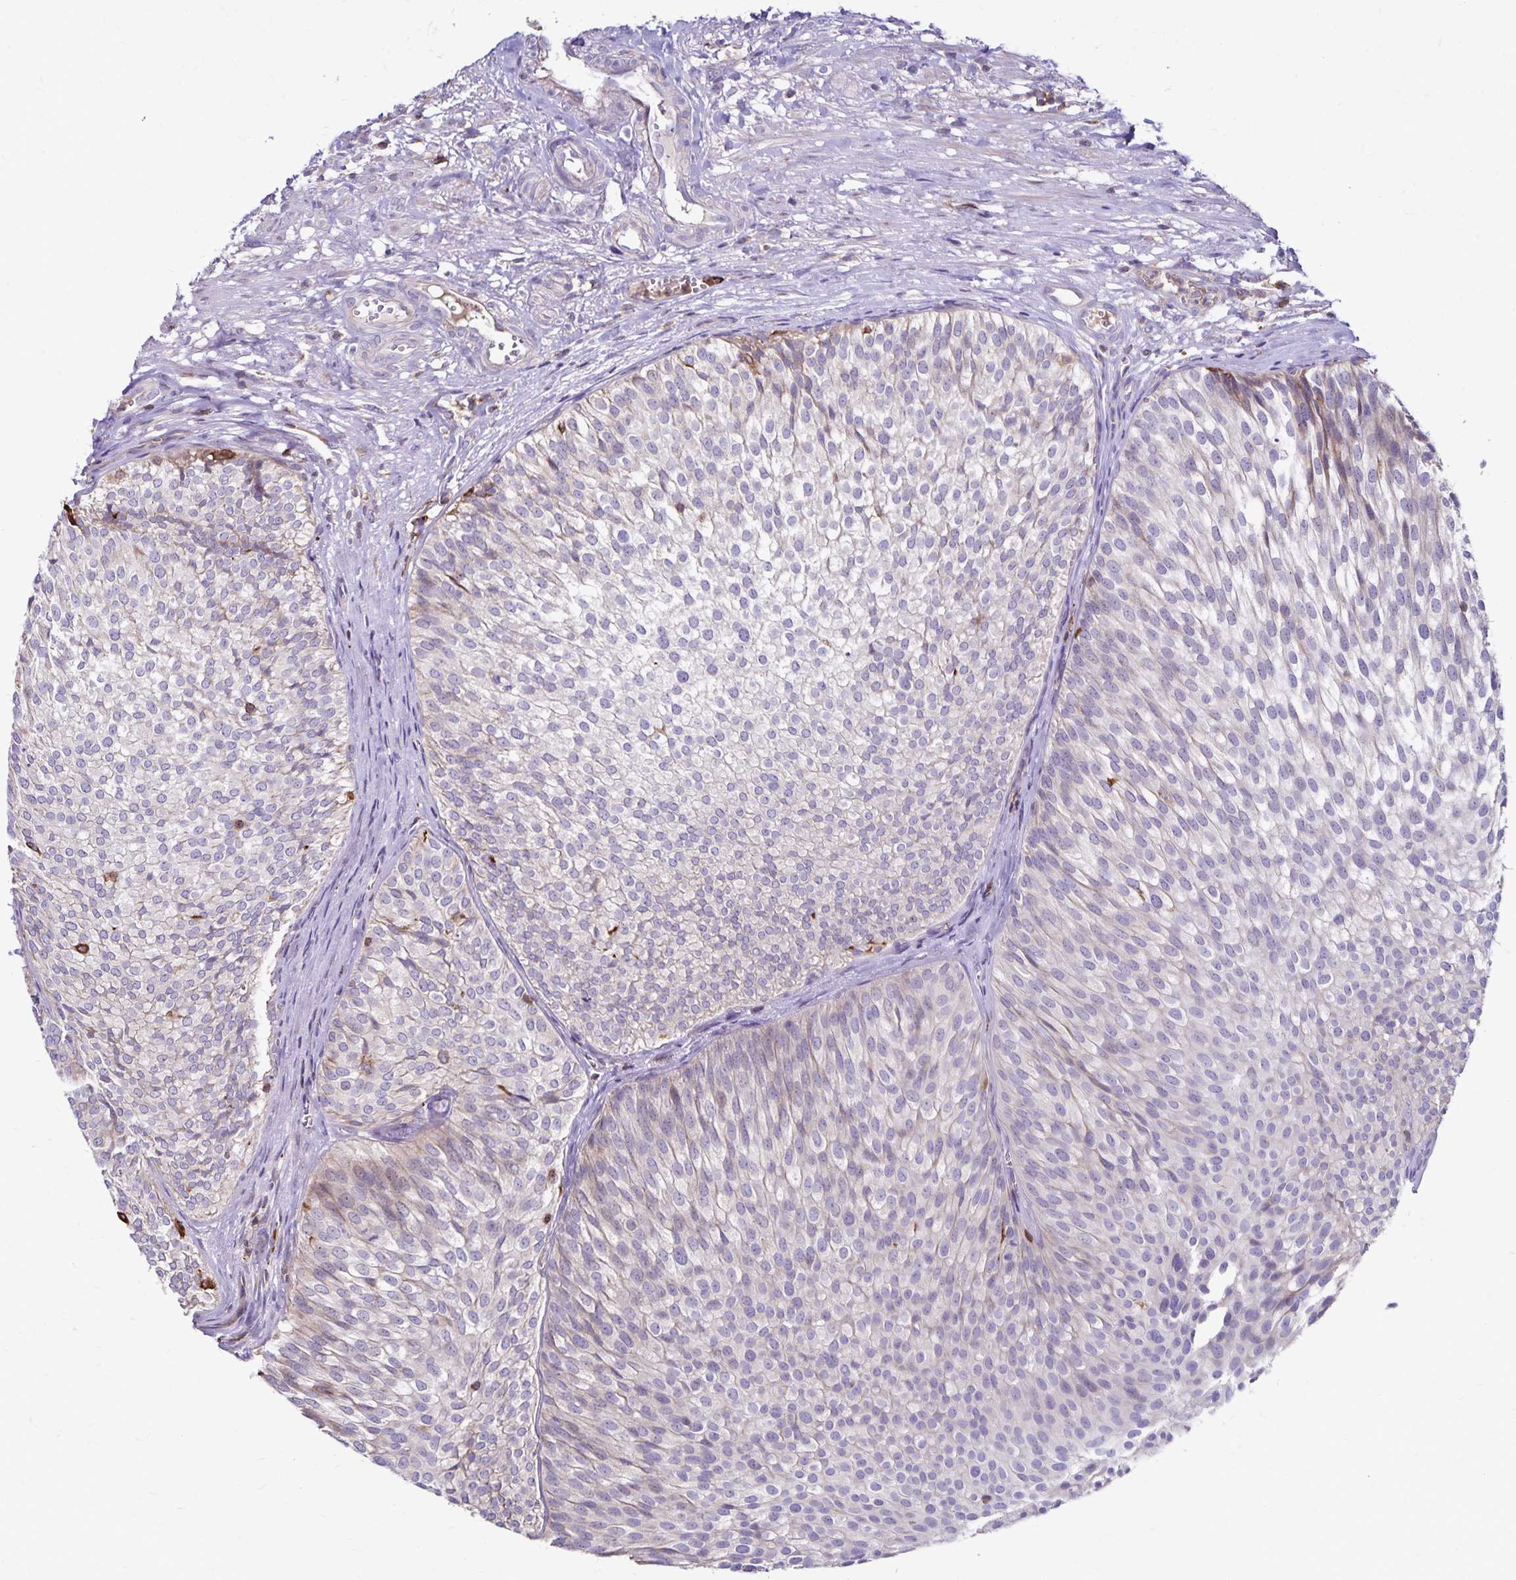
{"staining": {"intensity": "moderate", "quantity": "<25%", "location": "cytoplasmic/membranous"}, "tissue": "urothelial cancer", "cell_type": "Tumor cells", "image_type": "cancer", "snomed": [{"axis": "morphology", "description": "Urothelial carcinoma, Low grade"}, {"axis": "topography", "description": "Urinary bladder"}], "caption": "Urothelial carcinoma (low-grade) stained for a protein (brown) exhibits moderate cytoplasmic/membranous positive expression in about <25% of tumor cells.", "gene": "NAGPA", "patient": {"sex": "male", "age": 91}}